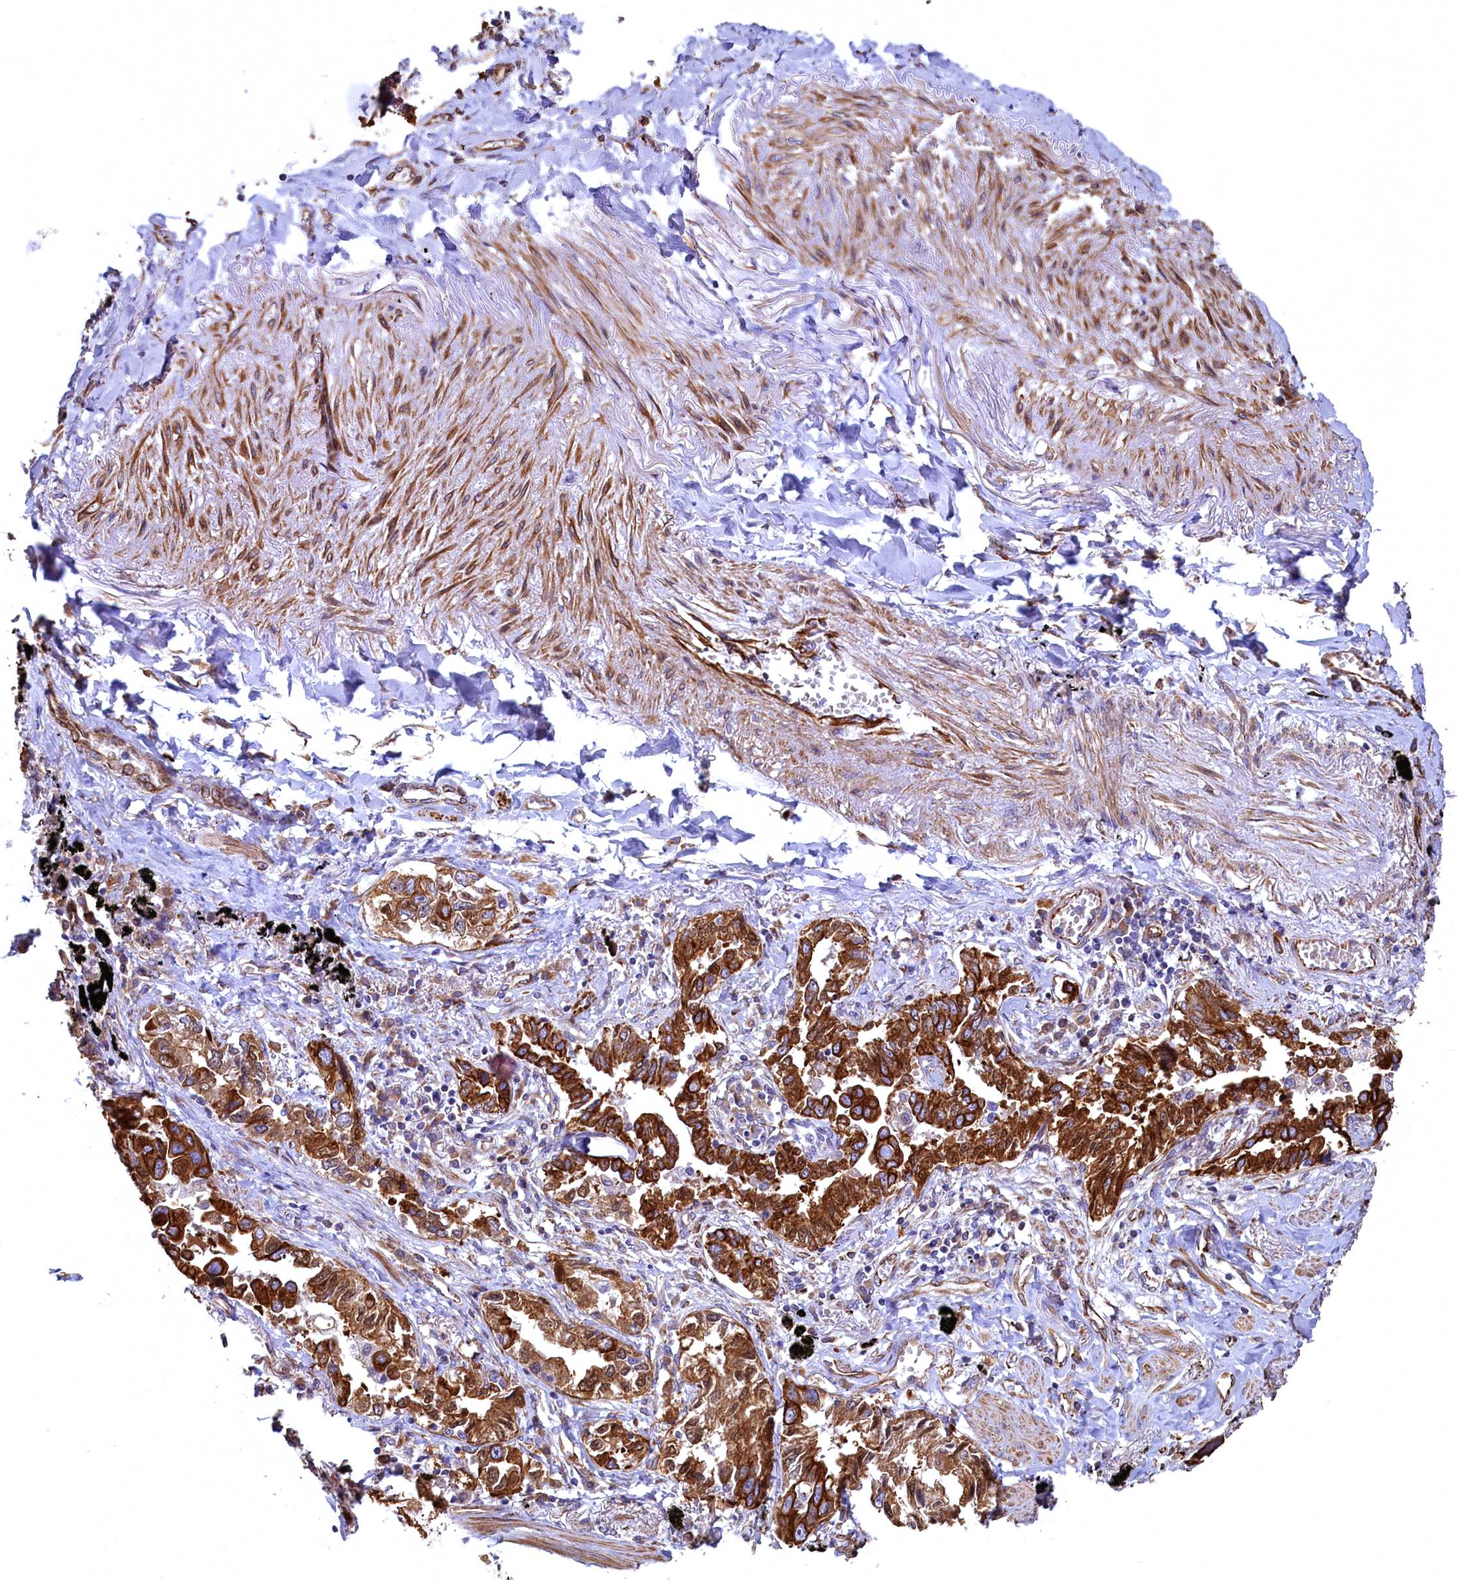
{"staining": {"intensity": "strong", "quantity": ">75%", "location": "cytoplasmic/membranous"}, "tissue": "lung cancer", "cell_type": "Tumor cells", "image_type": "cancer", "snomed": [{"axis": "morphology", "description": "Adenocarcinoma, NOS"}, {"axis": "topography", "description": "Lung"}], "caption": "An immunohistochemistry micrograph of neoplastic tissue is shown. Protein staining in brown highlights strong cytoplasmic/membranous positivity in lung cancer (adenocarcinoma) within tumor cells.", "gene": "LRRC57", "patient": {"sex": "male", "age": 67}}